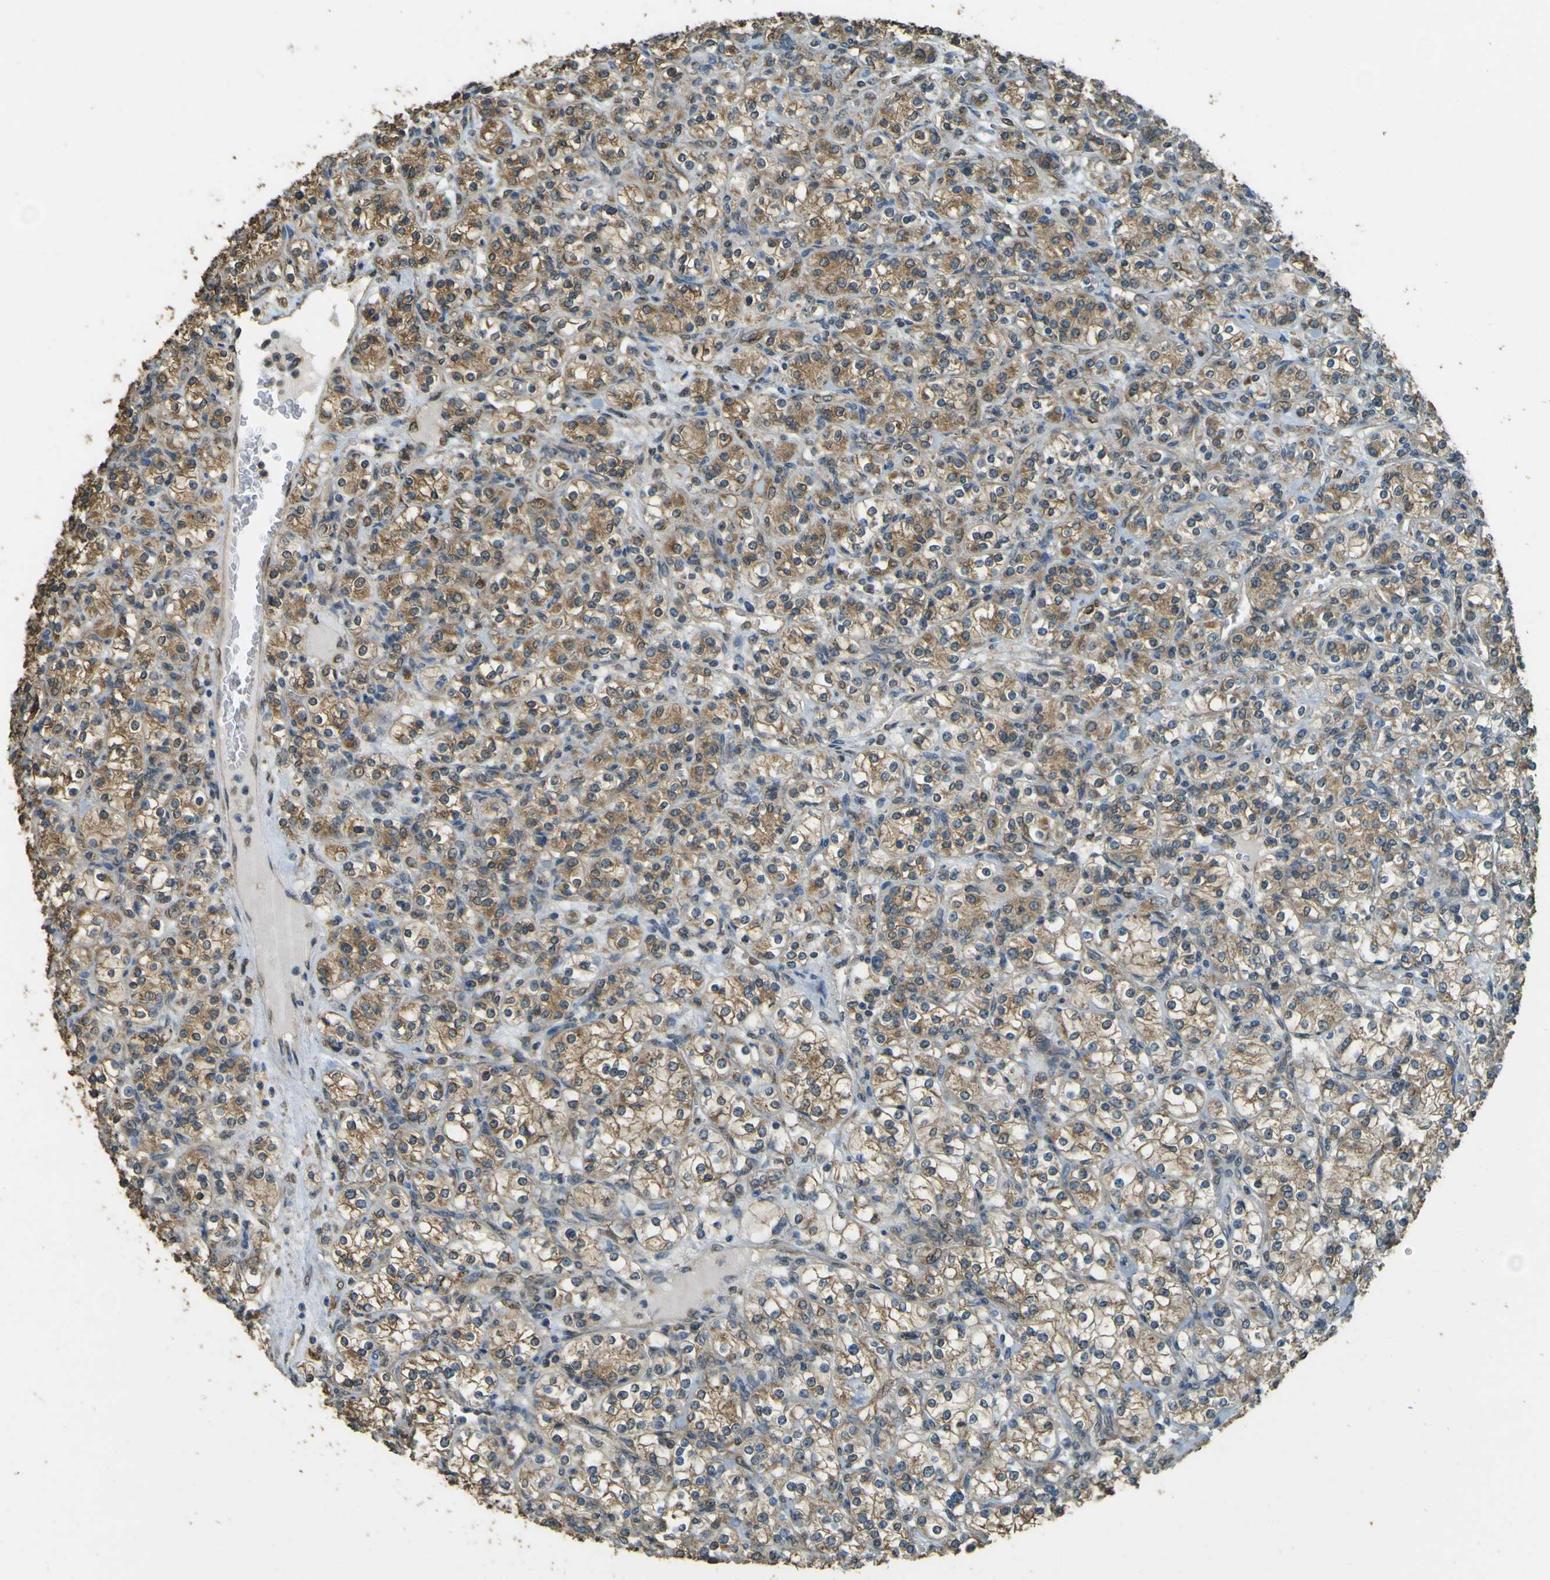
{"staining": {"intensity": "moderate", "quantity": ">75%", "location": "cytoplasmic/membranous"}, "tissue": "renal cancer", "cell_type": "Tumor cells", "image_type": "cancer", "snomed": [{"axis": "morphology", "description": "Adenocarcinoma, NOS"}, {"axis": "topography", "description": "Kidney"}], "caption": "A high-resolution image shows immunohistochemistry staining of renal cancer (adenocarcinoma), which exhibits moderate cytoplasmic/membranous staining in approximately >75% of tumor cells.", "gene": "GOLGA1", "patient": {"sex": "male", "age": 77}}